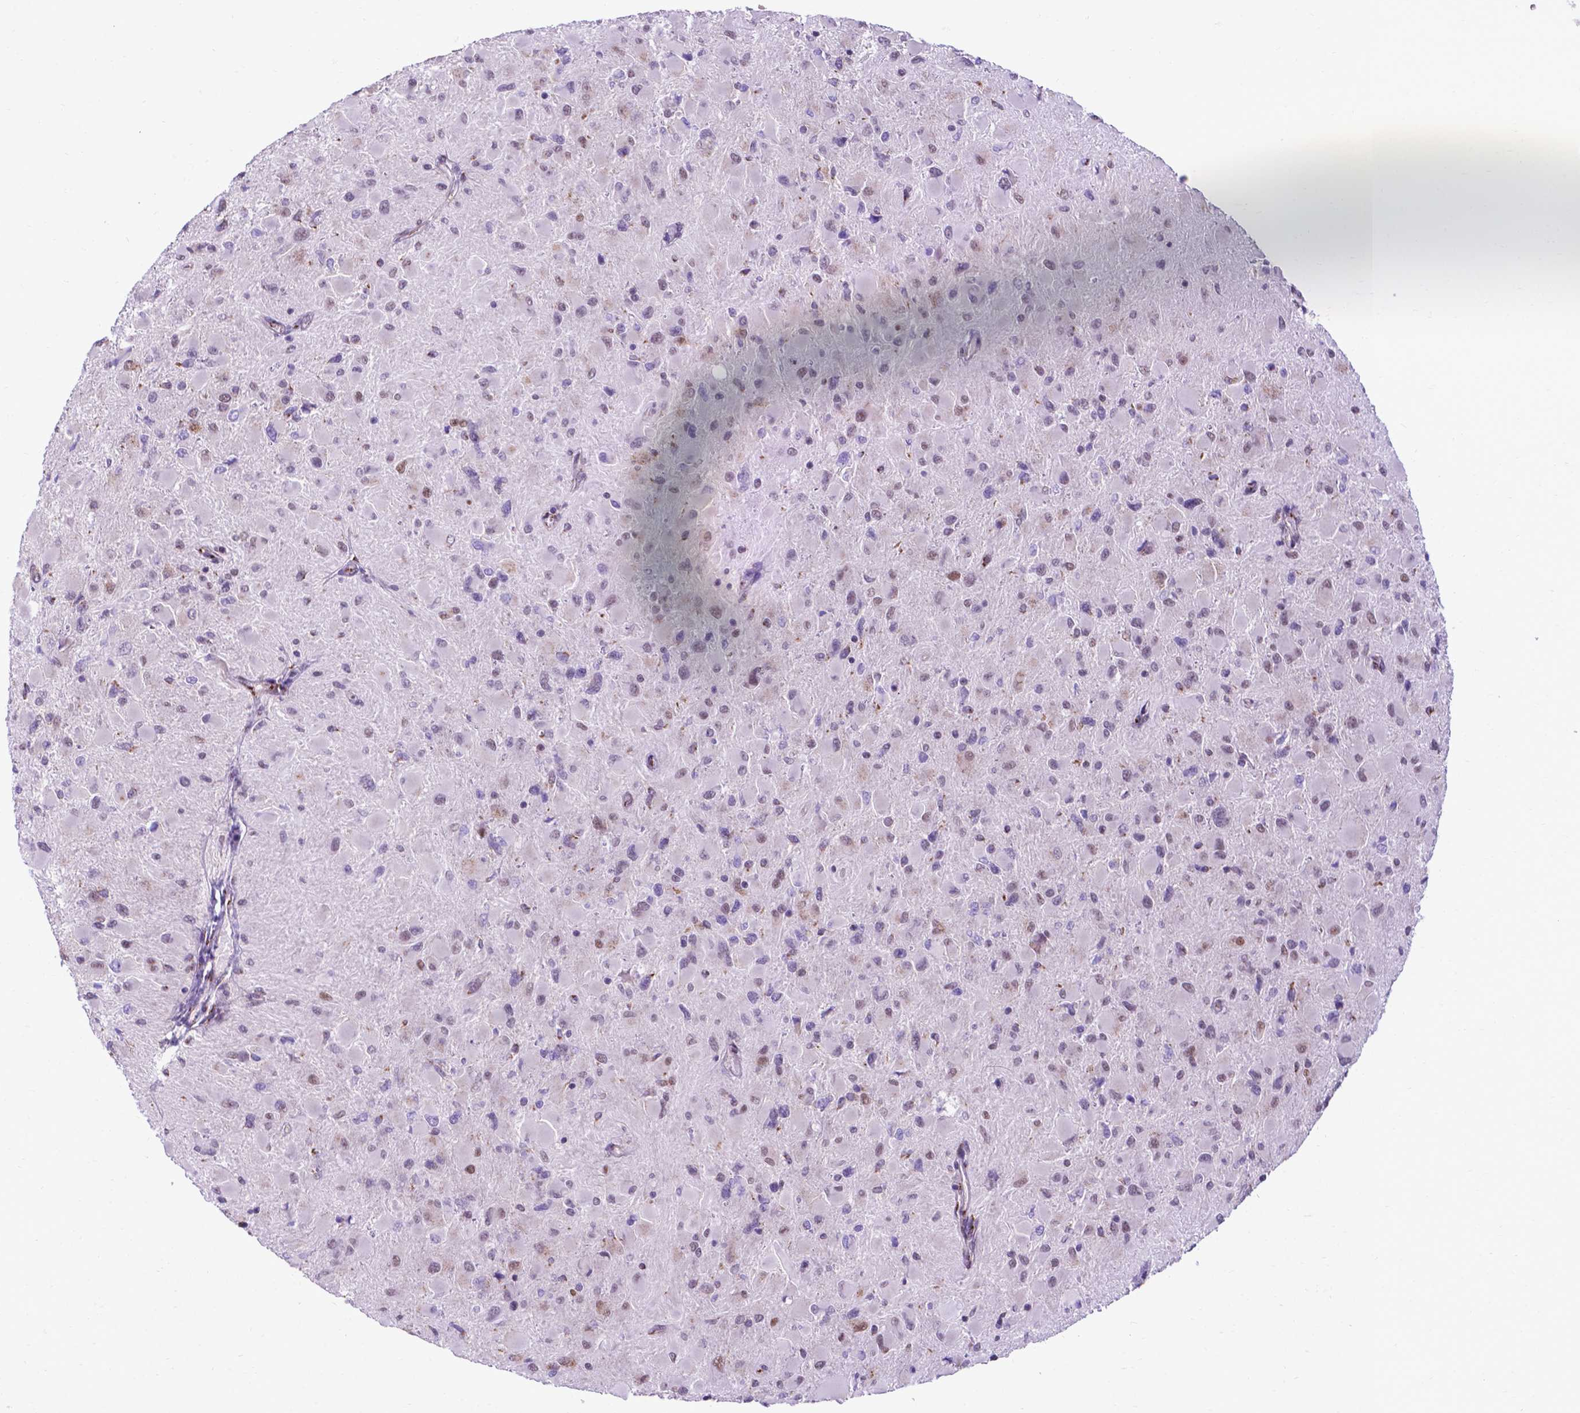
{"staining": {"intensity": "moderate", "quantity": "<25%", "location": "cytoplasmic/membranous"}, "tissue": "glioma", "cell_type": "Tumor cells", "image_type": "cancer", "snomed": [{"axis": "morphology", "description": "Glioma, malignant, High grade"}, {"axis": "topography", "description": "Cerebral cortex"}], "caption": "Human glioma stained for a protein (brown) shows moderate cytoplasmic/membranous positive positivity in about <25% of tumor cells.", "gene": "MRPL10", "patient": {"sex": "female", "age": 36}}